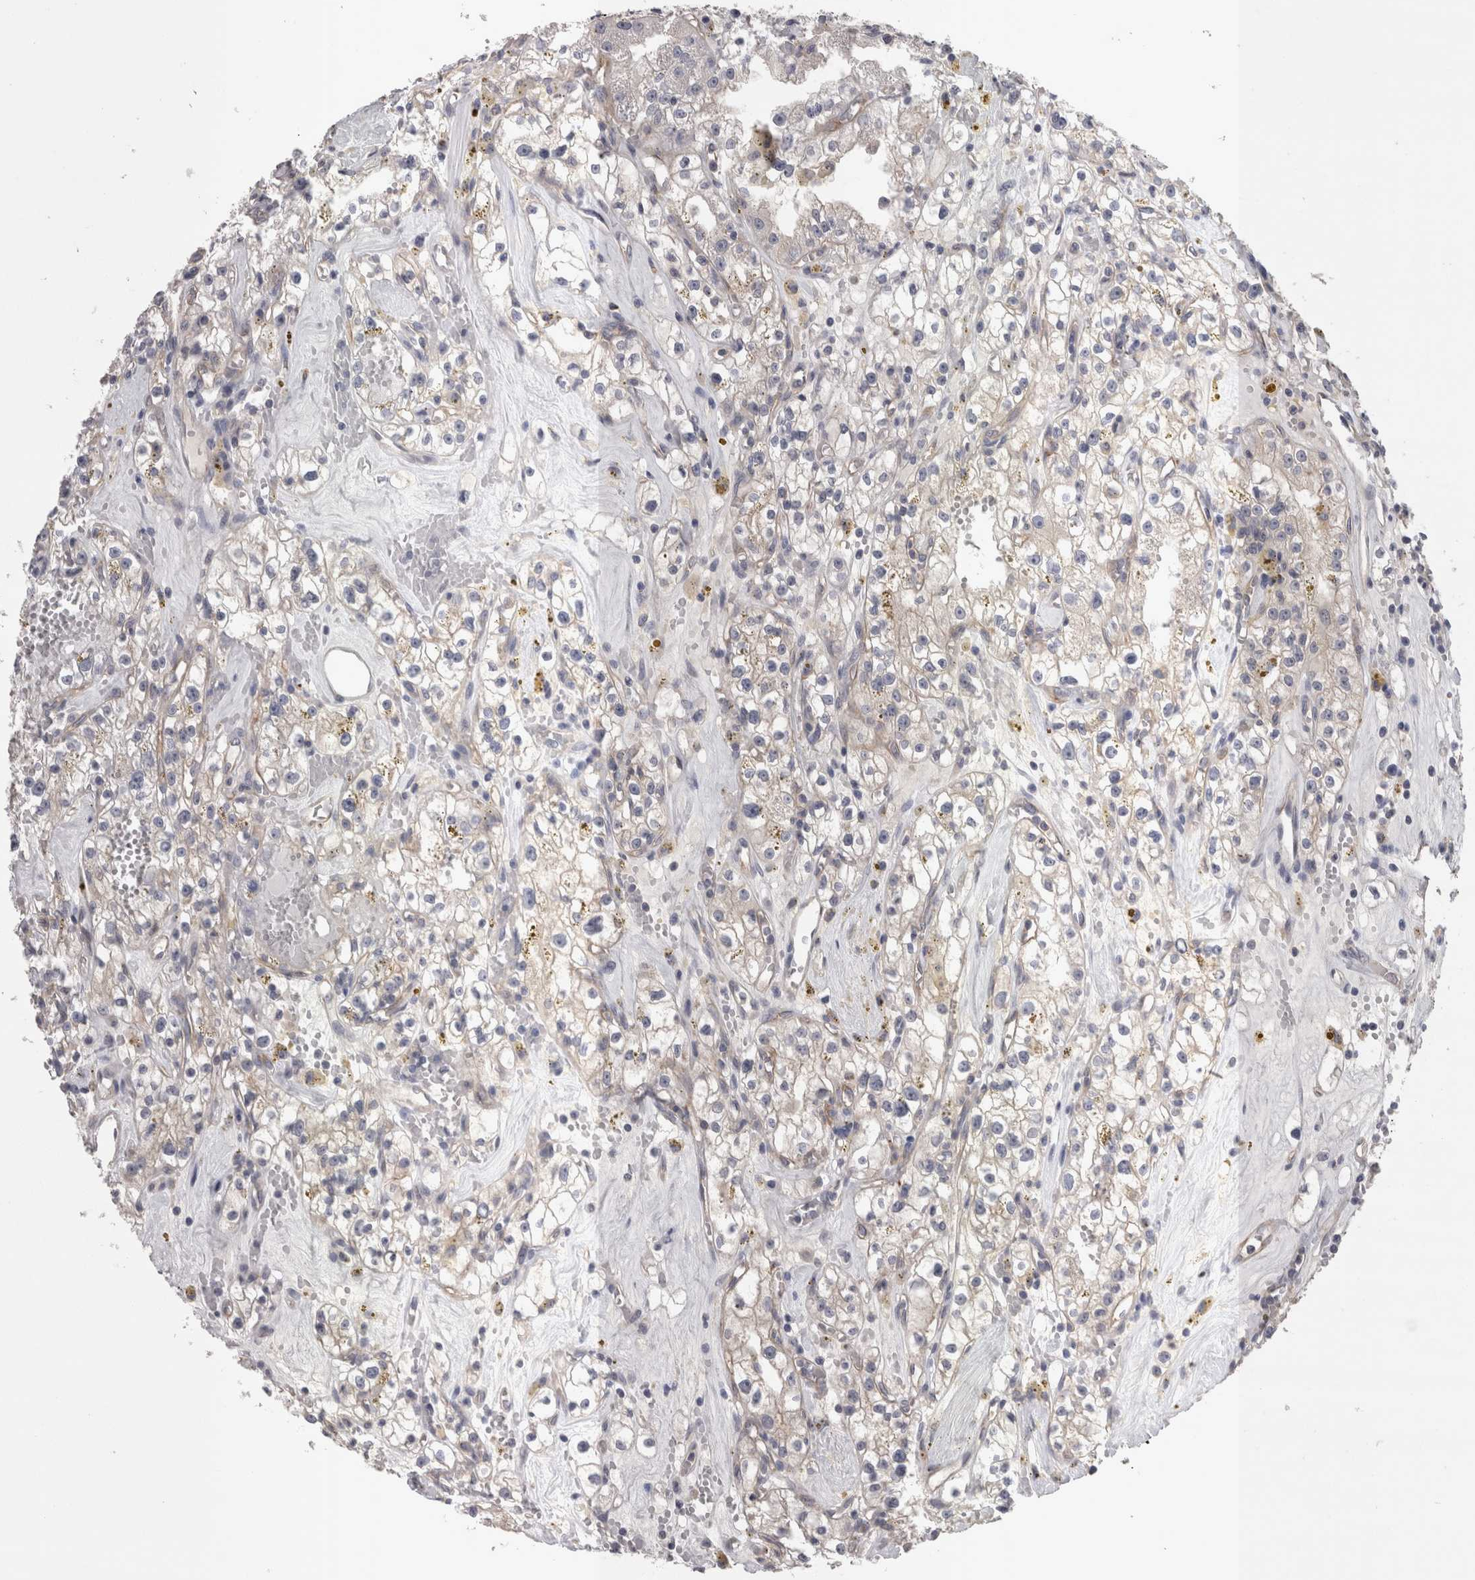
{"staining": {"intensity": "weak", "quantity": "<25%", "location": "cytoplasmic/membranous"}, "tissue": "renal cancer", "cell_type": "Tumor cells", "image_type": "cancer", "snomed": [{"axis": "morphology", "description": "Adenocarcinoma, NOS"}, {"axis": "topography", "description": "Kidney"}], "caption": "Immunohistochemistry (IHC) histopathology image of renal cancer (adenocarcinoma) stained for a protein (brown), which shows no expression in tumor cells.", "gene": "LYZL6", "patient": {"sex": "male", "age": 56}}